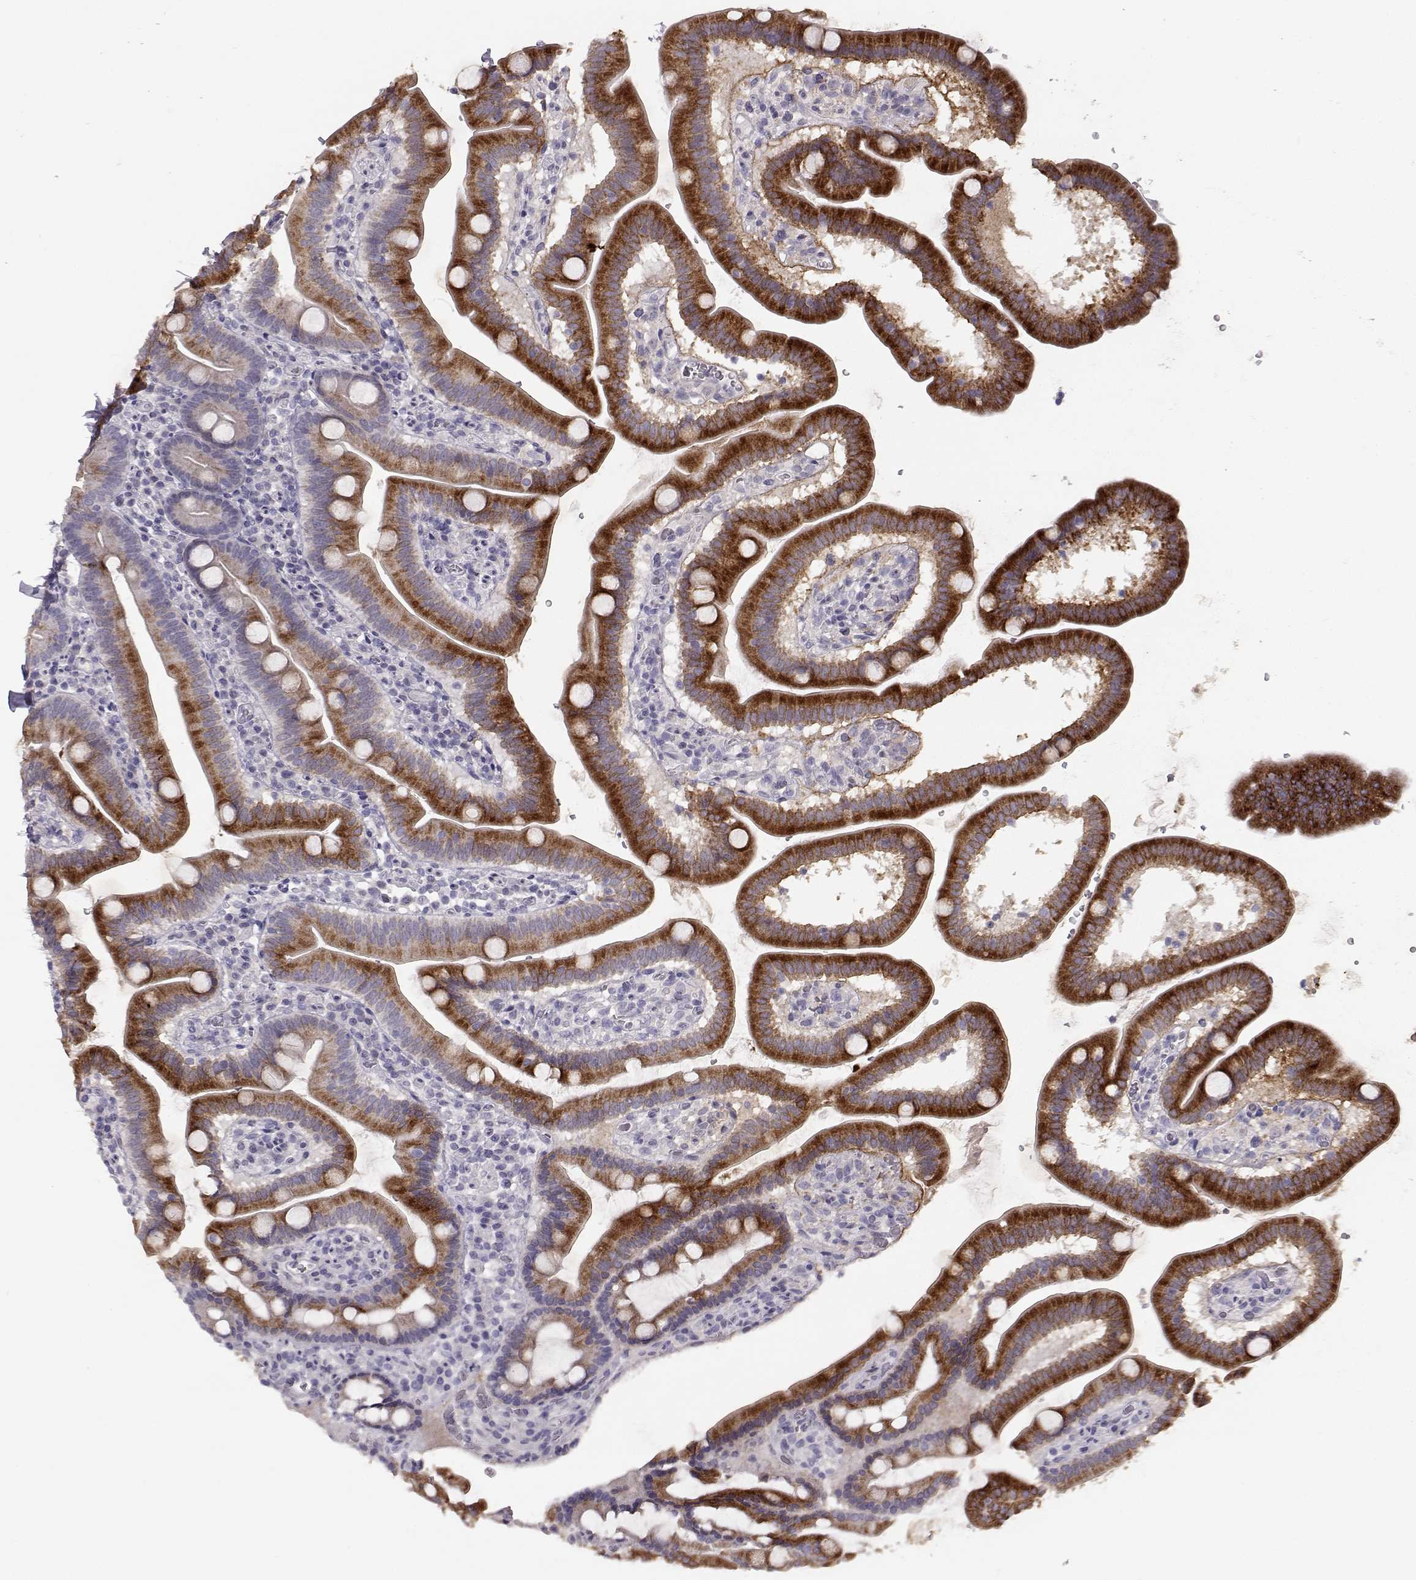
{"staining": {"intensity": "strong", "quantity": "25%-75%", "location": "cytoplasmic/membranous"}, "tissue": "duodenum", "cell_type": "Glandular cells", "image_type": "normal", "snomed": [{"axis": "morphology", "description": "Normal tissue, NOS"}, {"axis": "topography", "description": "Duodenum"}], "caption": "Immunohistochemistry (IHC) (DAB (3,3'-diaminobenzidine)) staining of benign human duodenum demonstrates strong cytoplasmic/membranous protein staining in about 25%-75% of glandular cells. The staining was performed using DAB (3,3'-diaminobenzidine), with brown indicating positive protein expression. Nuclei are stained blue with hematoxylin.", "gene": "LAMB3", "patient": {"sex": "male", "age": 59}}